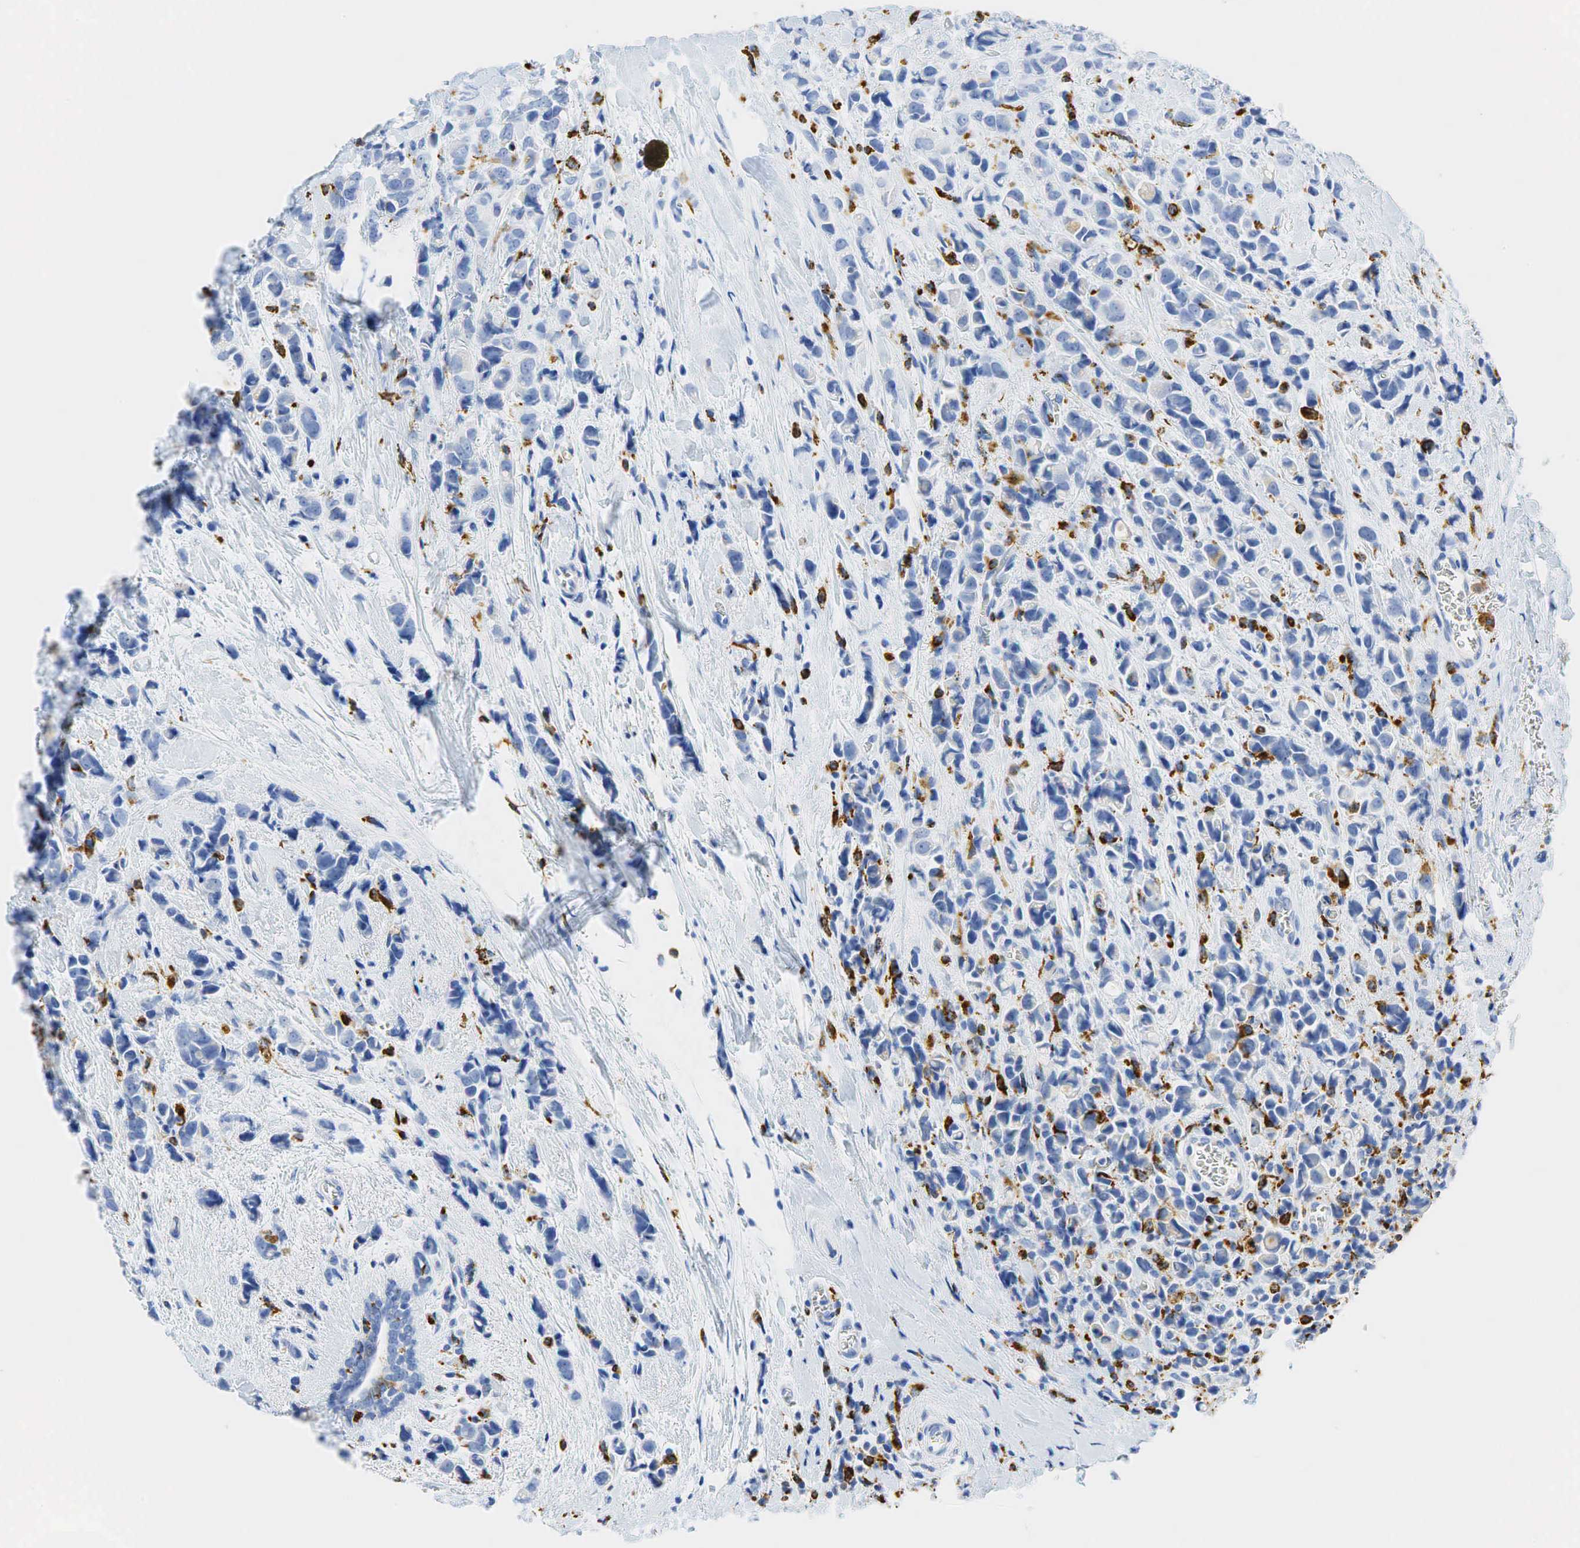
{"staining": {"intensity": "negative", "quantity": "none", "location": "none"}, "tissue": "breast cancer", "cell_type": "Tumor cells", "image_type": "cancer", "snomed": [{"axis": "morphology", "description": "Lobular carcinoma"}, {"axis": "topography", "description": "Breast"}], "caption": "A histopathology image of breast lobular carcinoma stained for a protein displays no brown staining in tumor cells.", "gene": "CD68", "patient": {"sex": "female", "age": 57}}